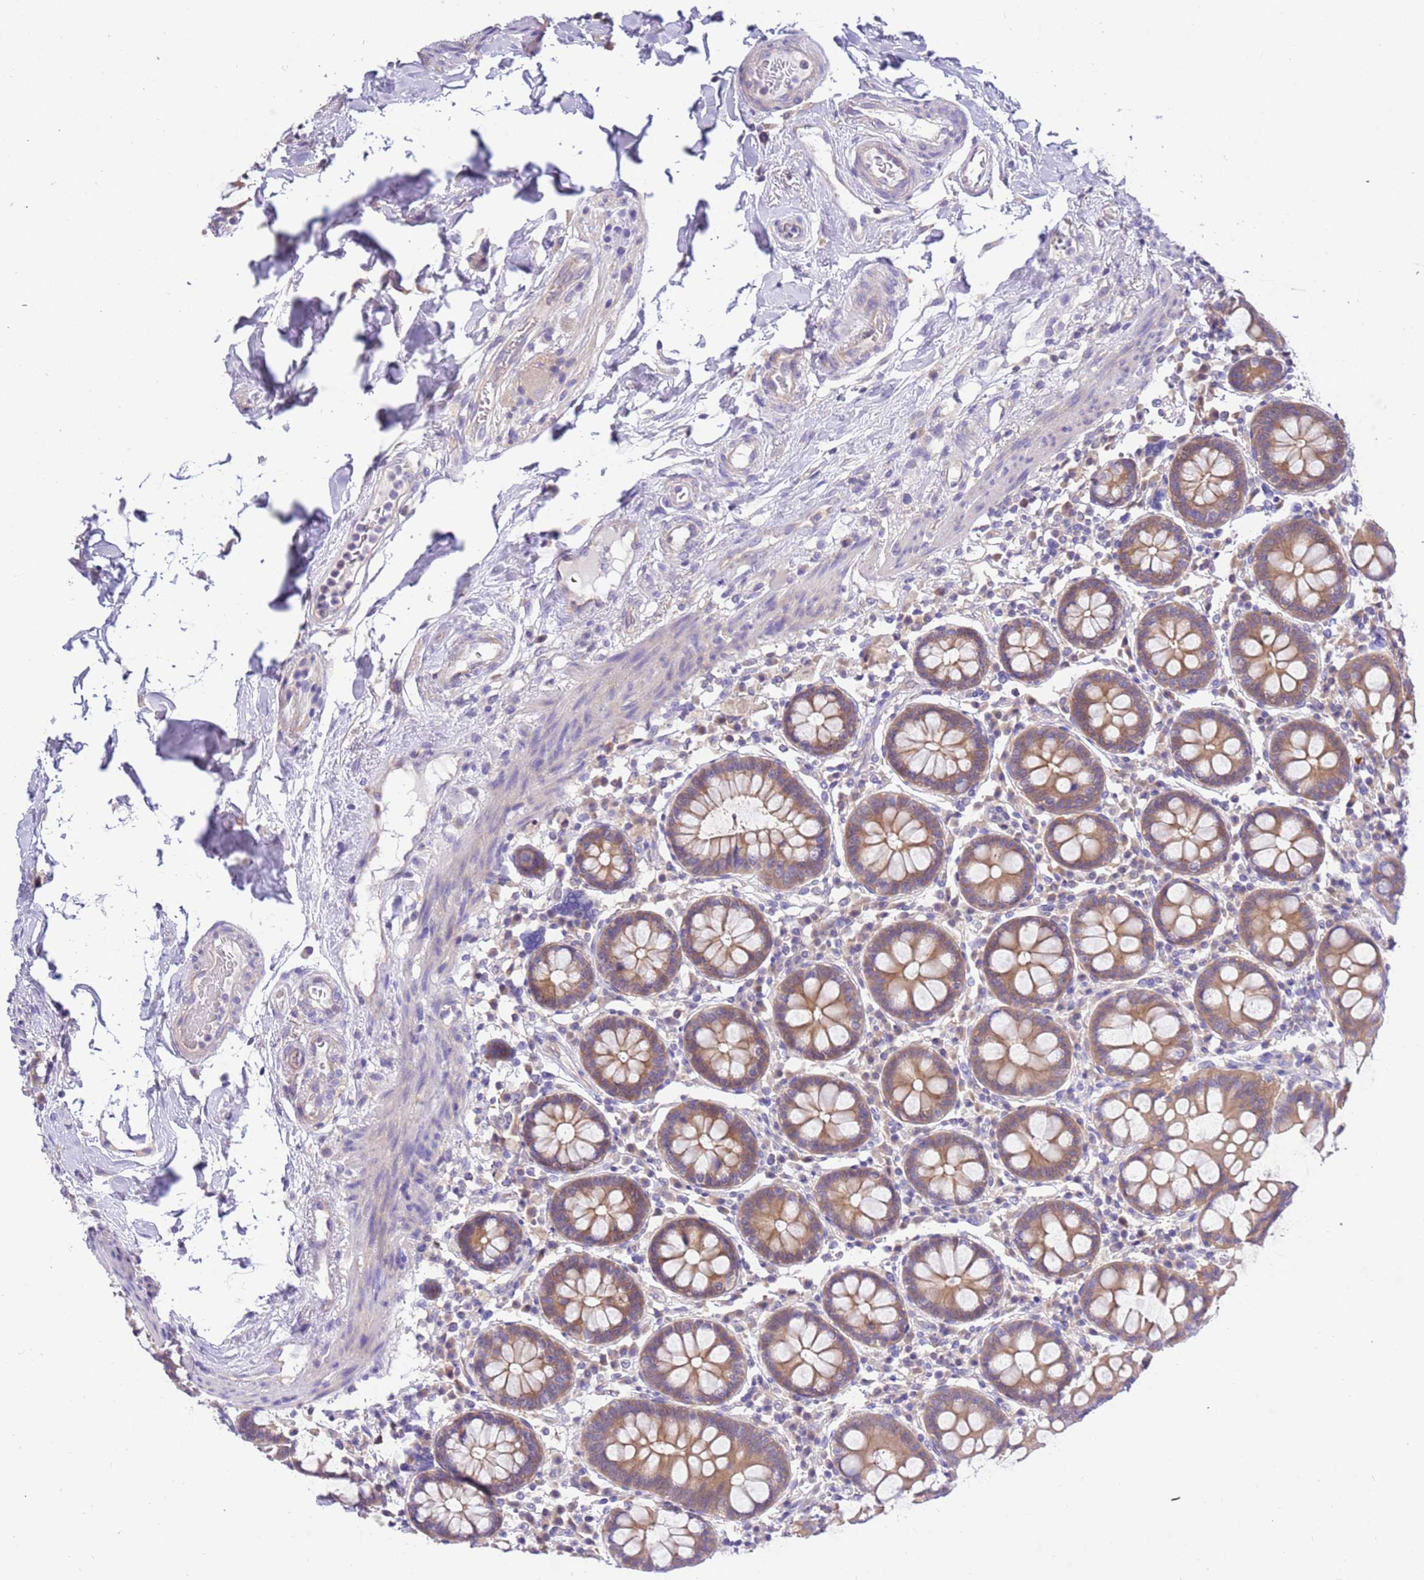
{"staining": {"intensity": "weak", "quantity": "<25%", "location": "cytoplasmic/membranous"}, "tissue": "colon", "cell_type": "Endothelial cells", "image_type": "normal", "snomed": [{"axis": "morphology", "description": "Normal tissue, NOS"}, {"axis": "topography", "description": "Colon"}], "caption": "Photomicrograph shows no protein positivity in endothelial cells of unremarkable colon. (Brightfield microscopy of DAB immunohistochemistry at high magnification).", "gene": "STIP1", "patient": {"sex": "female", "age": 79}}